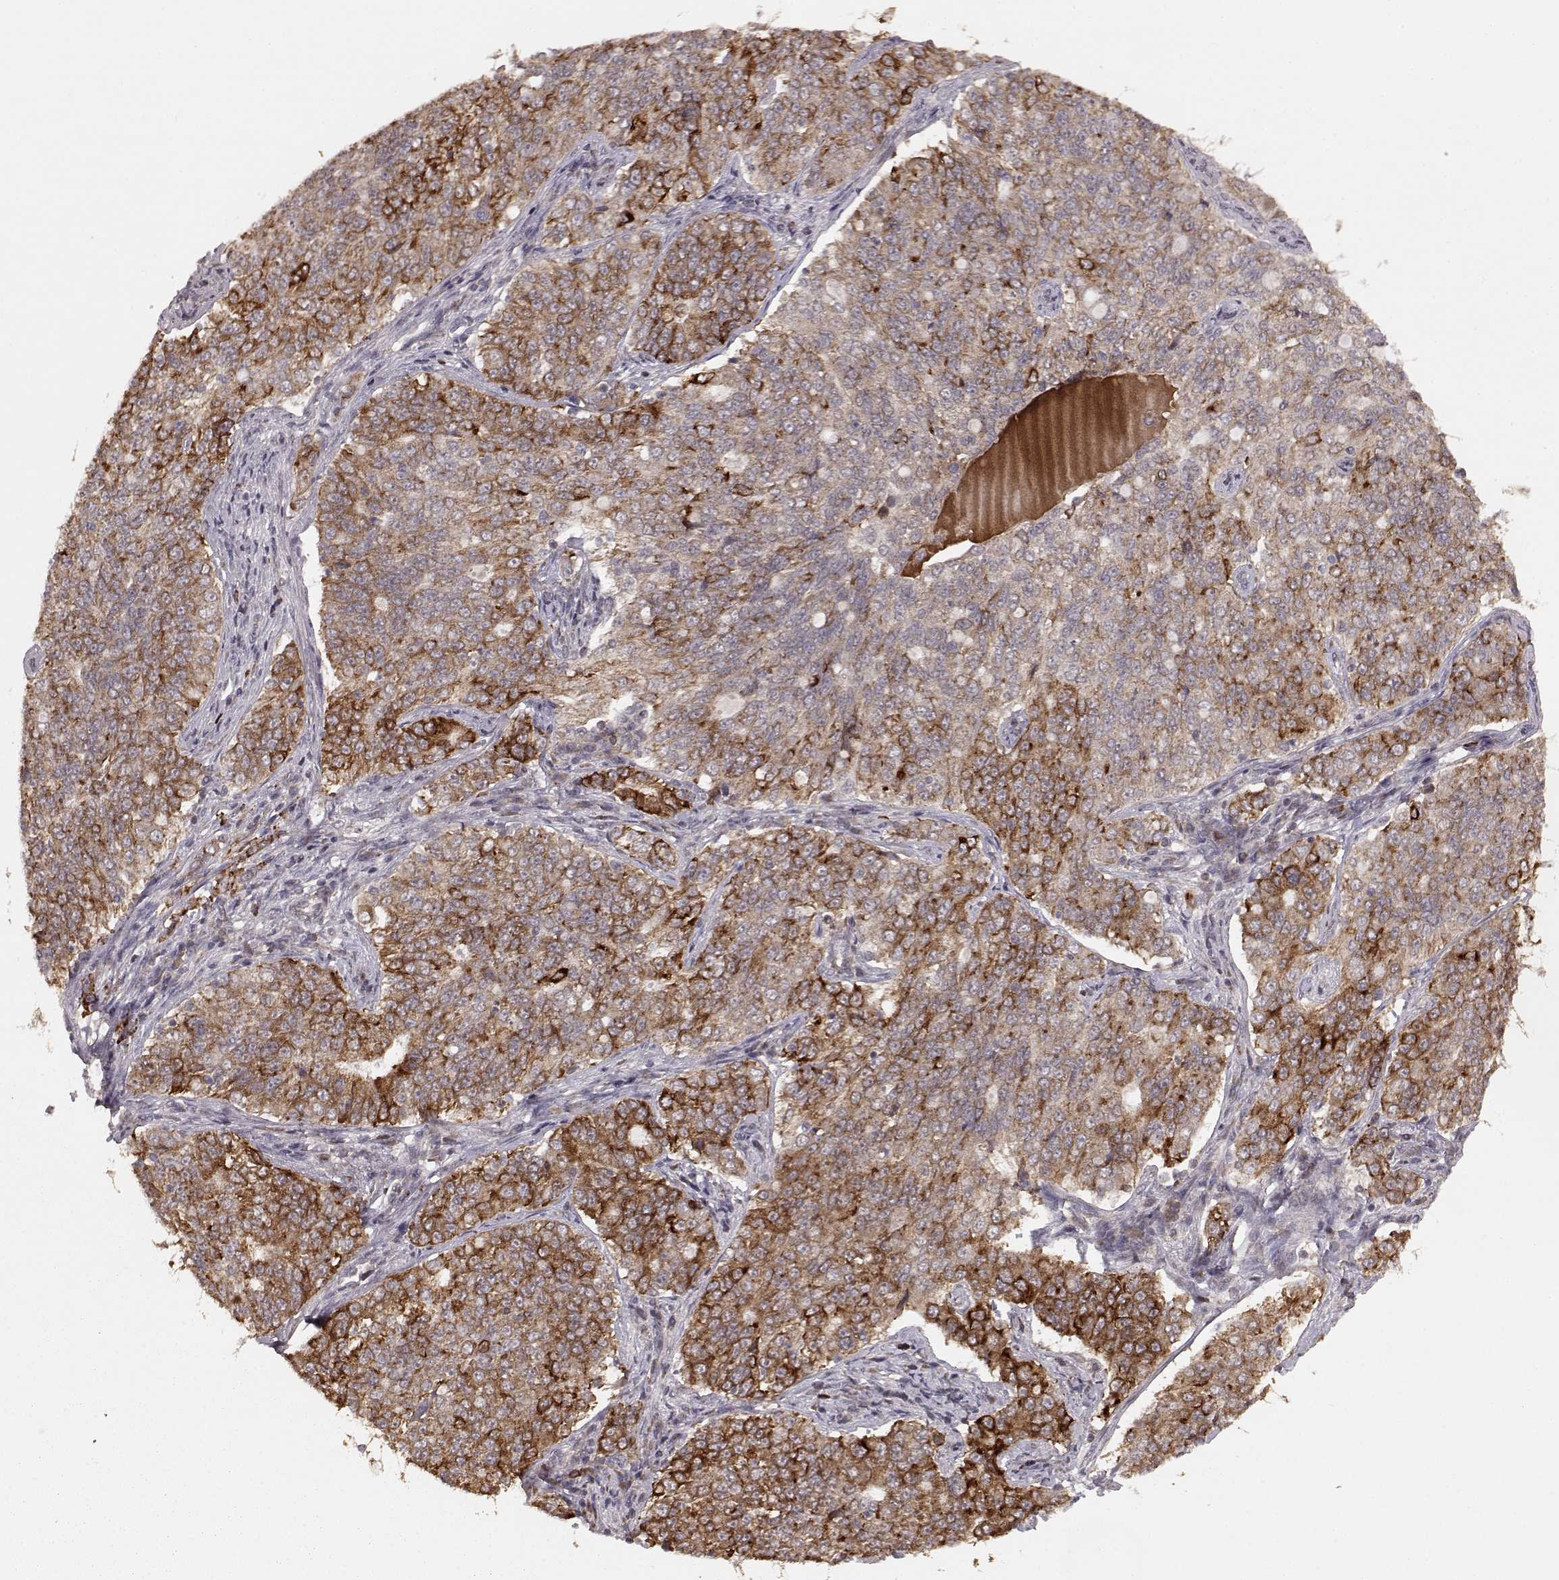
{"staining": {"intensity": "moderate", "quantity": ">75%", "location": "cytoplasmic/membranous"}, "tissue": "endometrial cancer", "cell_type": "Tumor cells", "image_type": "cancer", "snomed": [{"axis": "morphology", "description": "Adenocarcinoma, NOS"}, {"axis": "topography", "description": "Endometrium"}], "caption": "A micrograph of human endometrial adenocarcinoma stained for a protein shows moderate cytoplasmic/membranous brown staining in tumor cells.", "gene": "ELOVL5", "patient": {"sex": "female", "age": 43}}